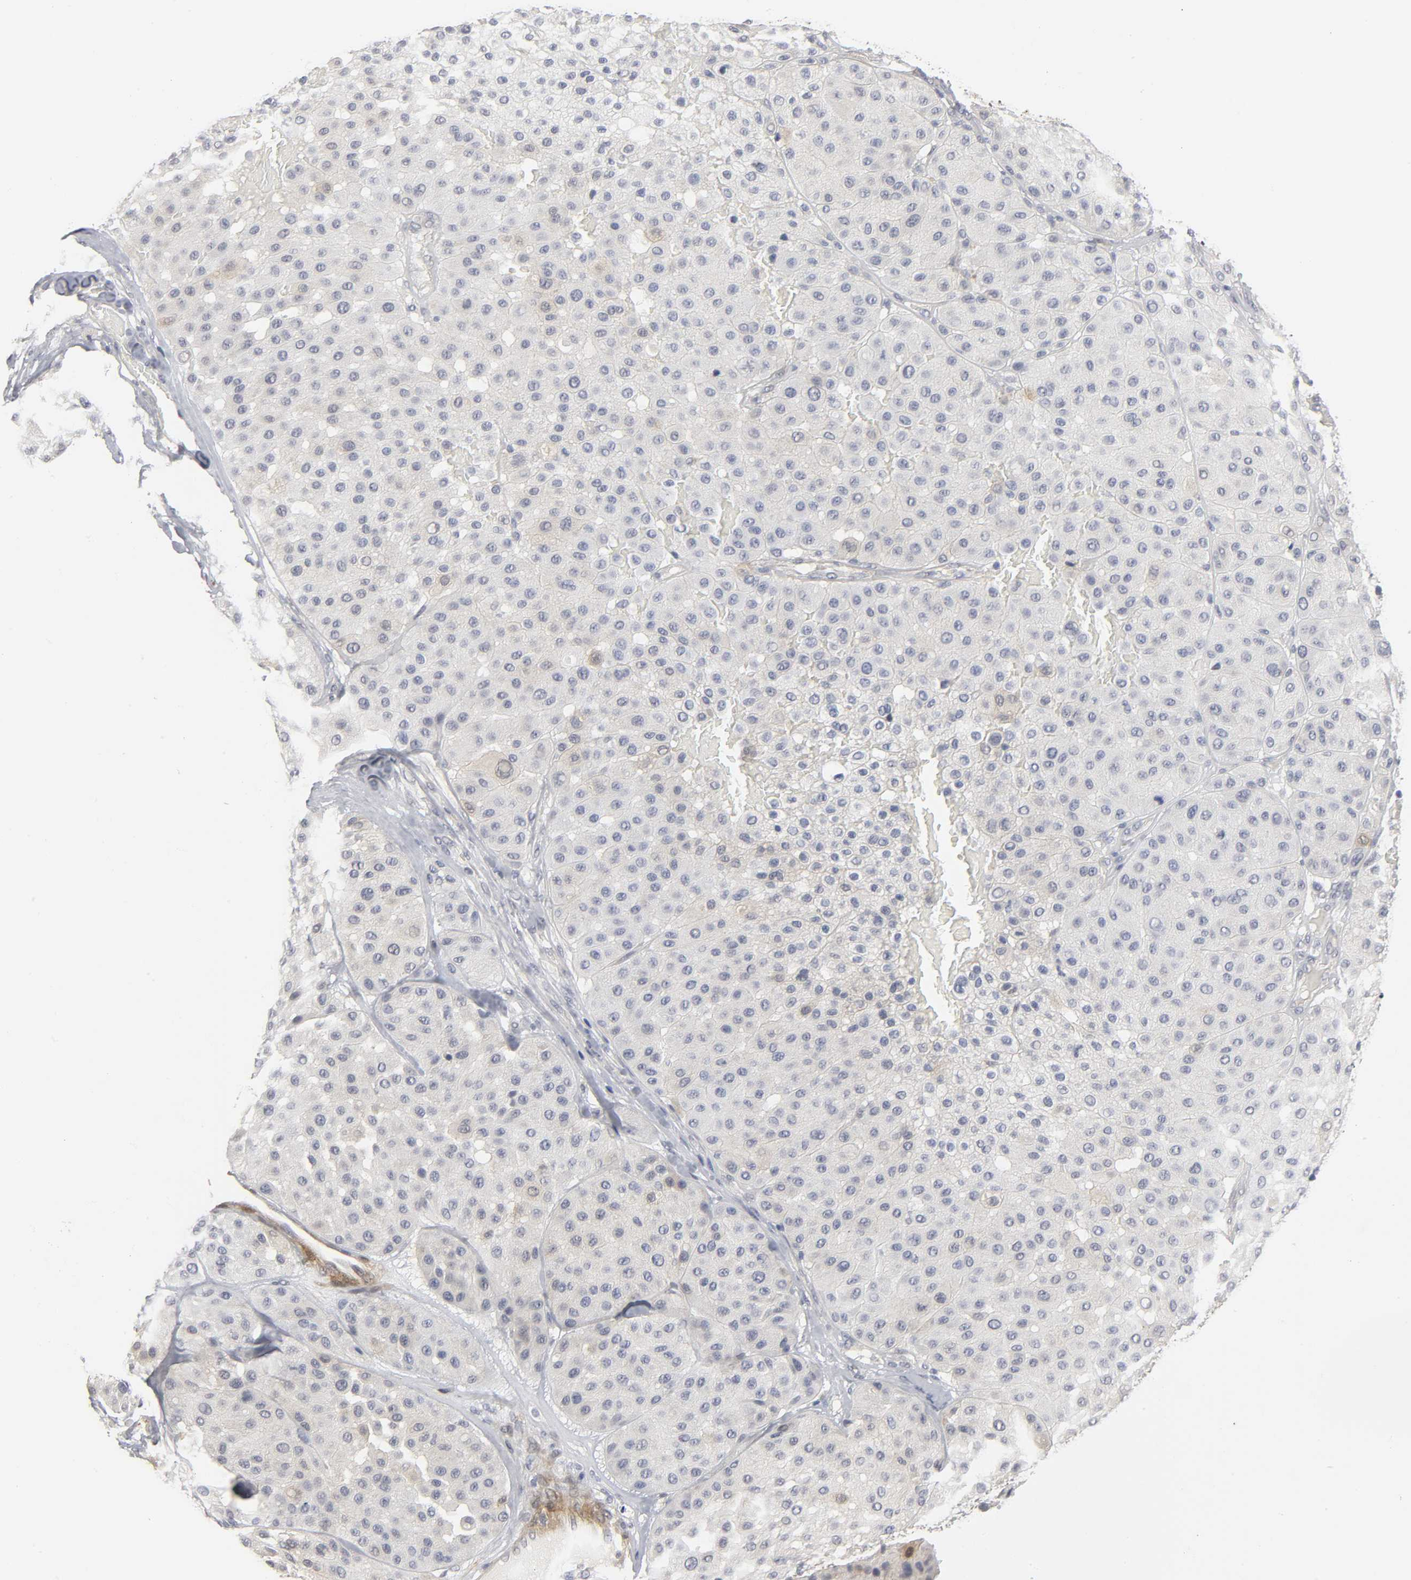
{"staining": {"intensity": "weak", "quantity": "<25%", "location": "cytoplasmic/membranous"}, "tissue": "melanoma", "cell_type": "Tumor cells", "image_type": "cancer", "snomed": [{"axis": "morphology", "description": "Normal tissue, NOS"}, {"axis": "morphology", "description": "Malignant melanoma, Metastatic site"}, {"axis": "topography", "description": "Skin"}], "caption": "Histopathology image shows no protein staining in tumor cells of melanoma tissue.", "gene": "PDLIM3", "patient": {"sex": "male", "age": 41}}